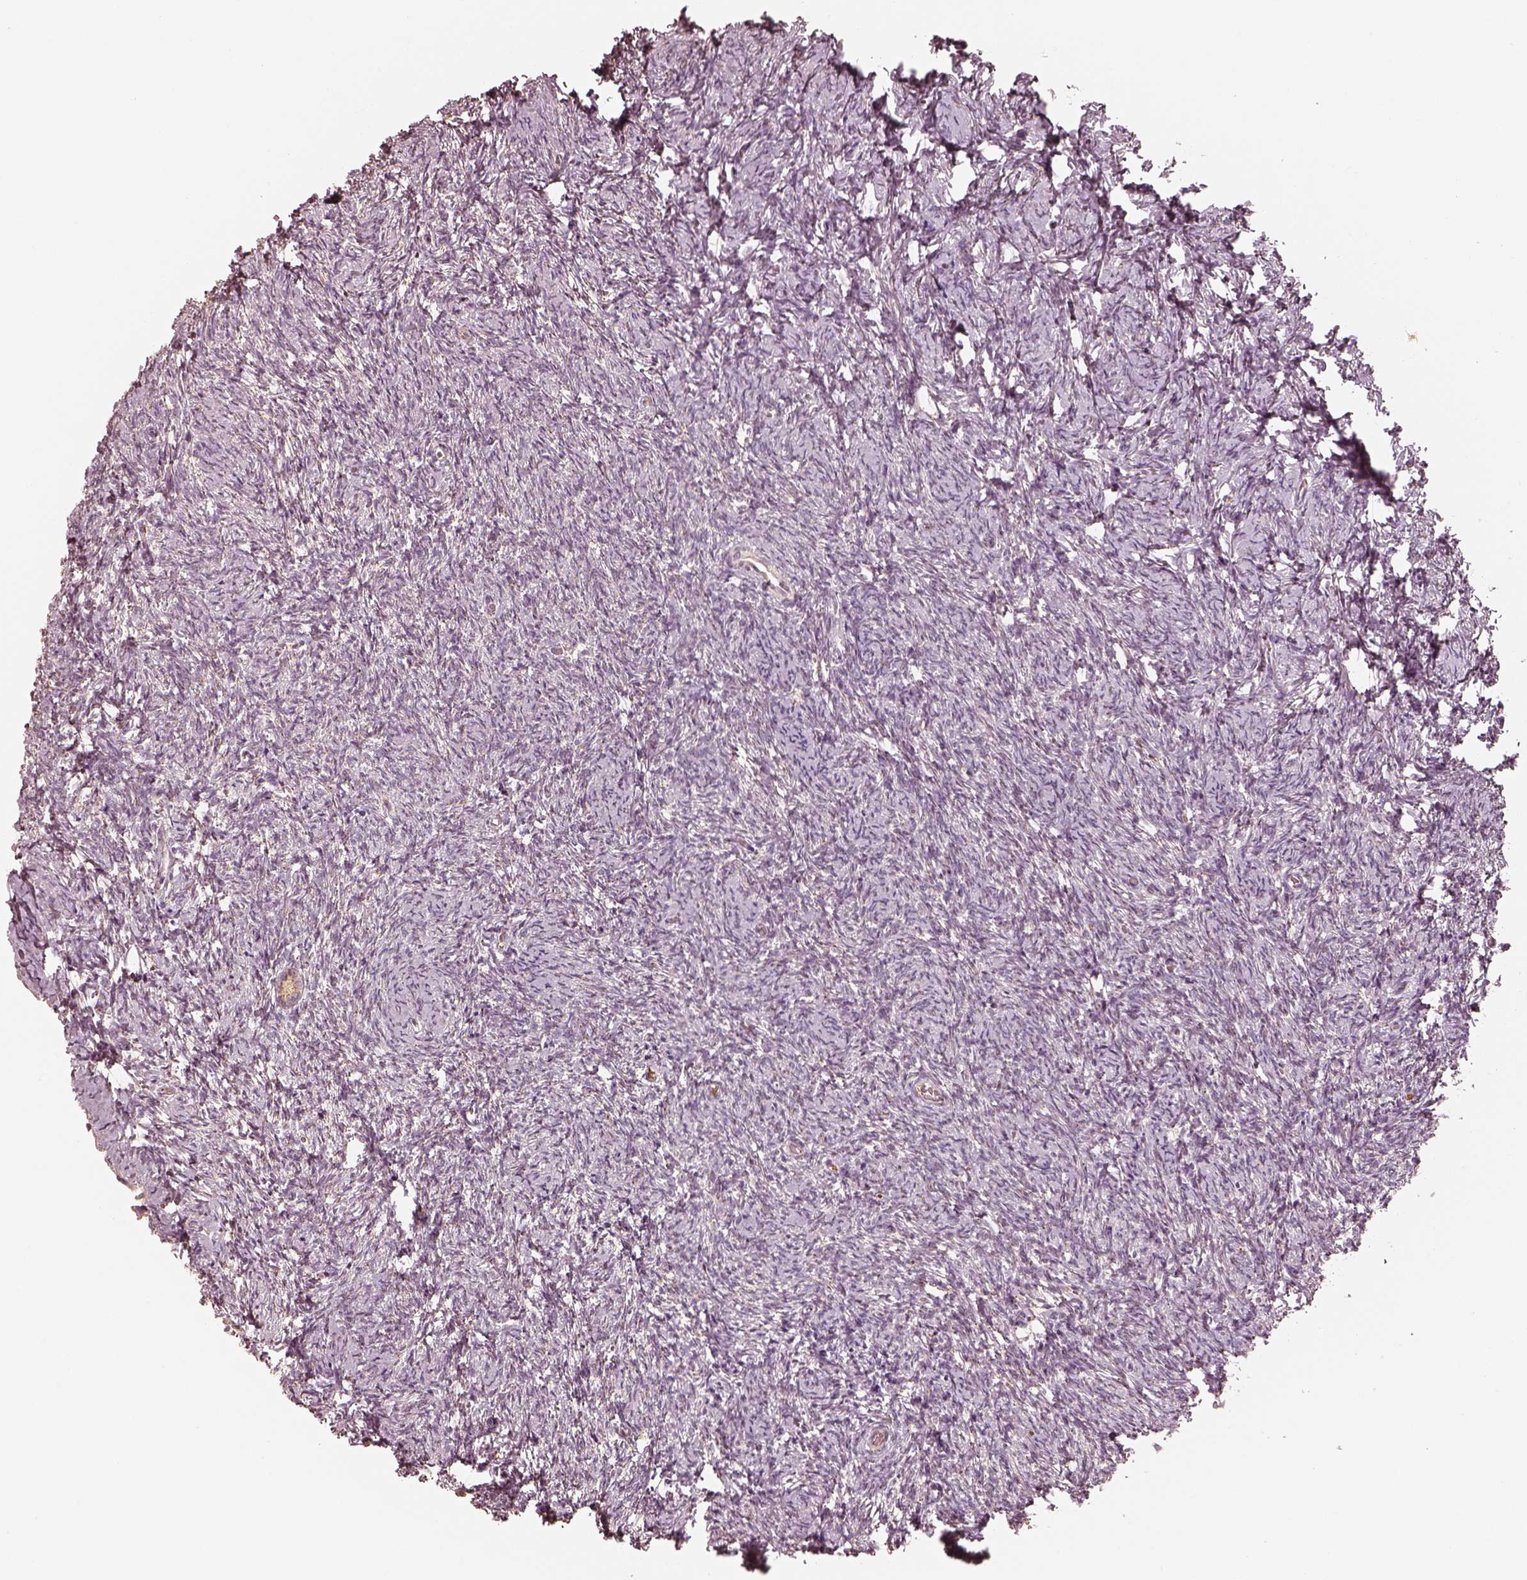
{"staining": {"intensity": "negative", "quantity": "none", "location": "none"}, "tissue": "ovary", "cell_type": "Follicle cells", "image_type": "normal", "snomed": [{"axis": "morphology", "description": "Normal tissue, NOS"}, {"axis": "topography", "description": "Ovary"}], "caption": "This photomicrograph is of unremarkable ovary stained with immunohistochemistry (IHC) to label a protein in brown with the nuclei are counter-stained blue. There is no staining in follicle cells. The staining was performed using DAB to visualize the protein expression in brown, while the nuclei were stained in blue with hematoxylin (Magnification: 20x).", "gene": "GORASP2", "patient": {"sex": "female", "age": 39}}